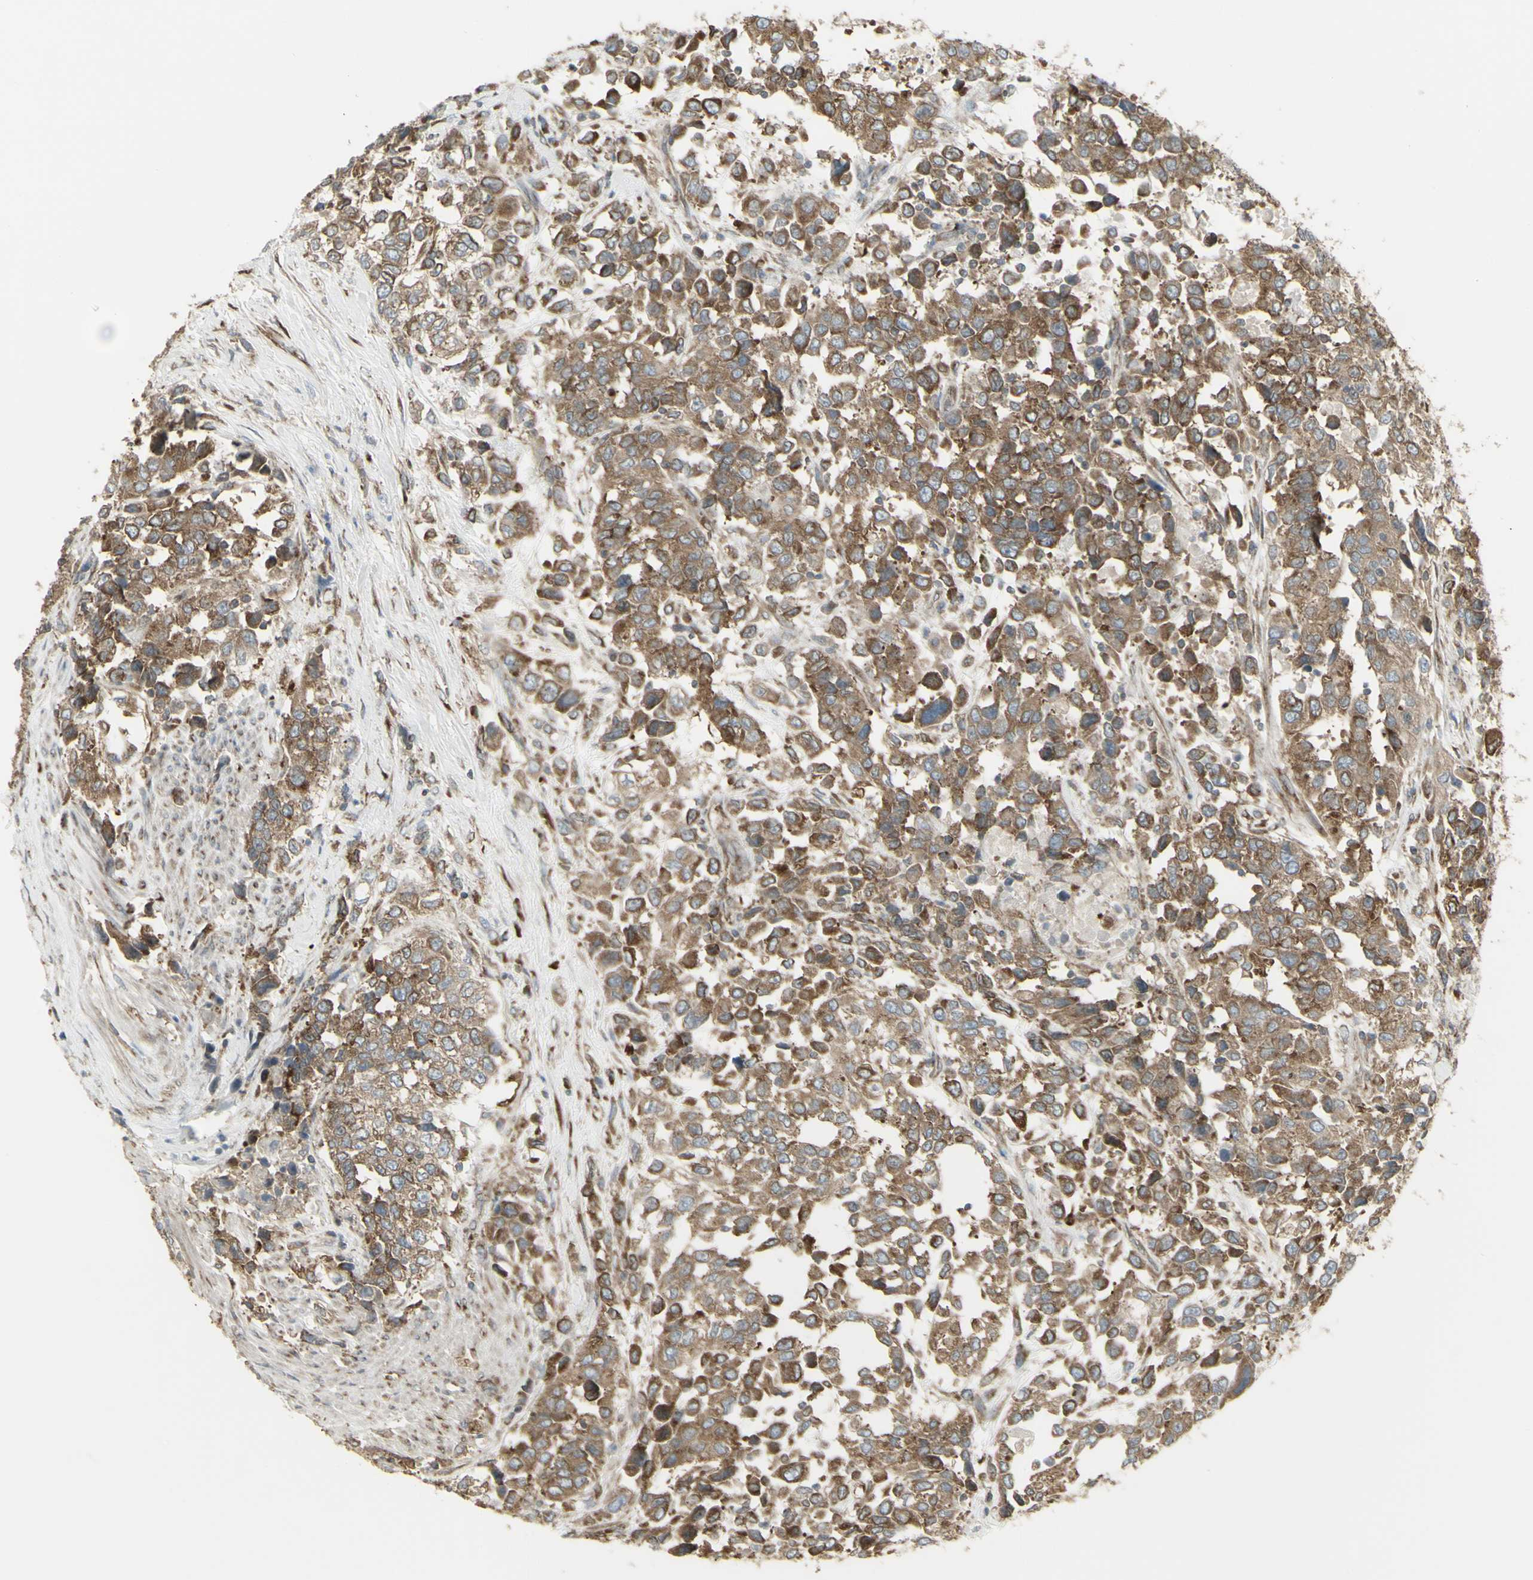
{"staining": {"intensity": "moderate", "quantity": ">75%", "location": "cytoplasmic/membranous"}, "tissue": "urothelial cancer", "cell_type": "Tumor cells", "image_type": "cancer", "snomed": [{"axis": "morphology", "description": "Urothelial carcinoma, High grade"}, {"axis": "topography", "description": "Urinary bladder"}], "caption": "Protein staining demonstrates moderate cytoplasmic/membranous positivity in approximately >75% of tumor cells in urothelial cancer. (IHC, brightfield microscopy, high magnification).", "gene": "FKBP3", "patient": {"sex": "female", "age": 80}}